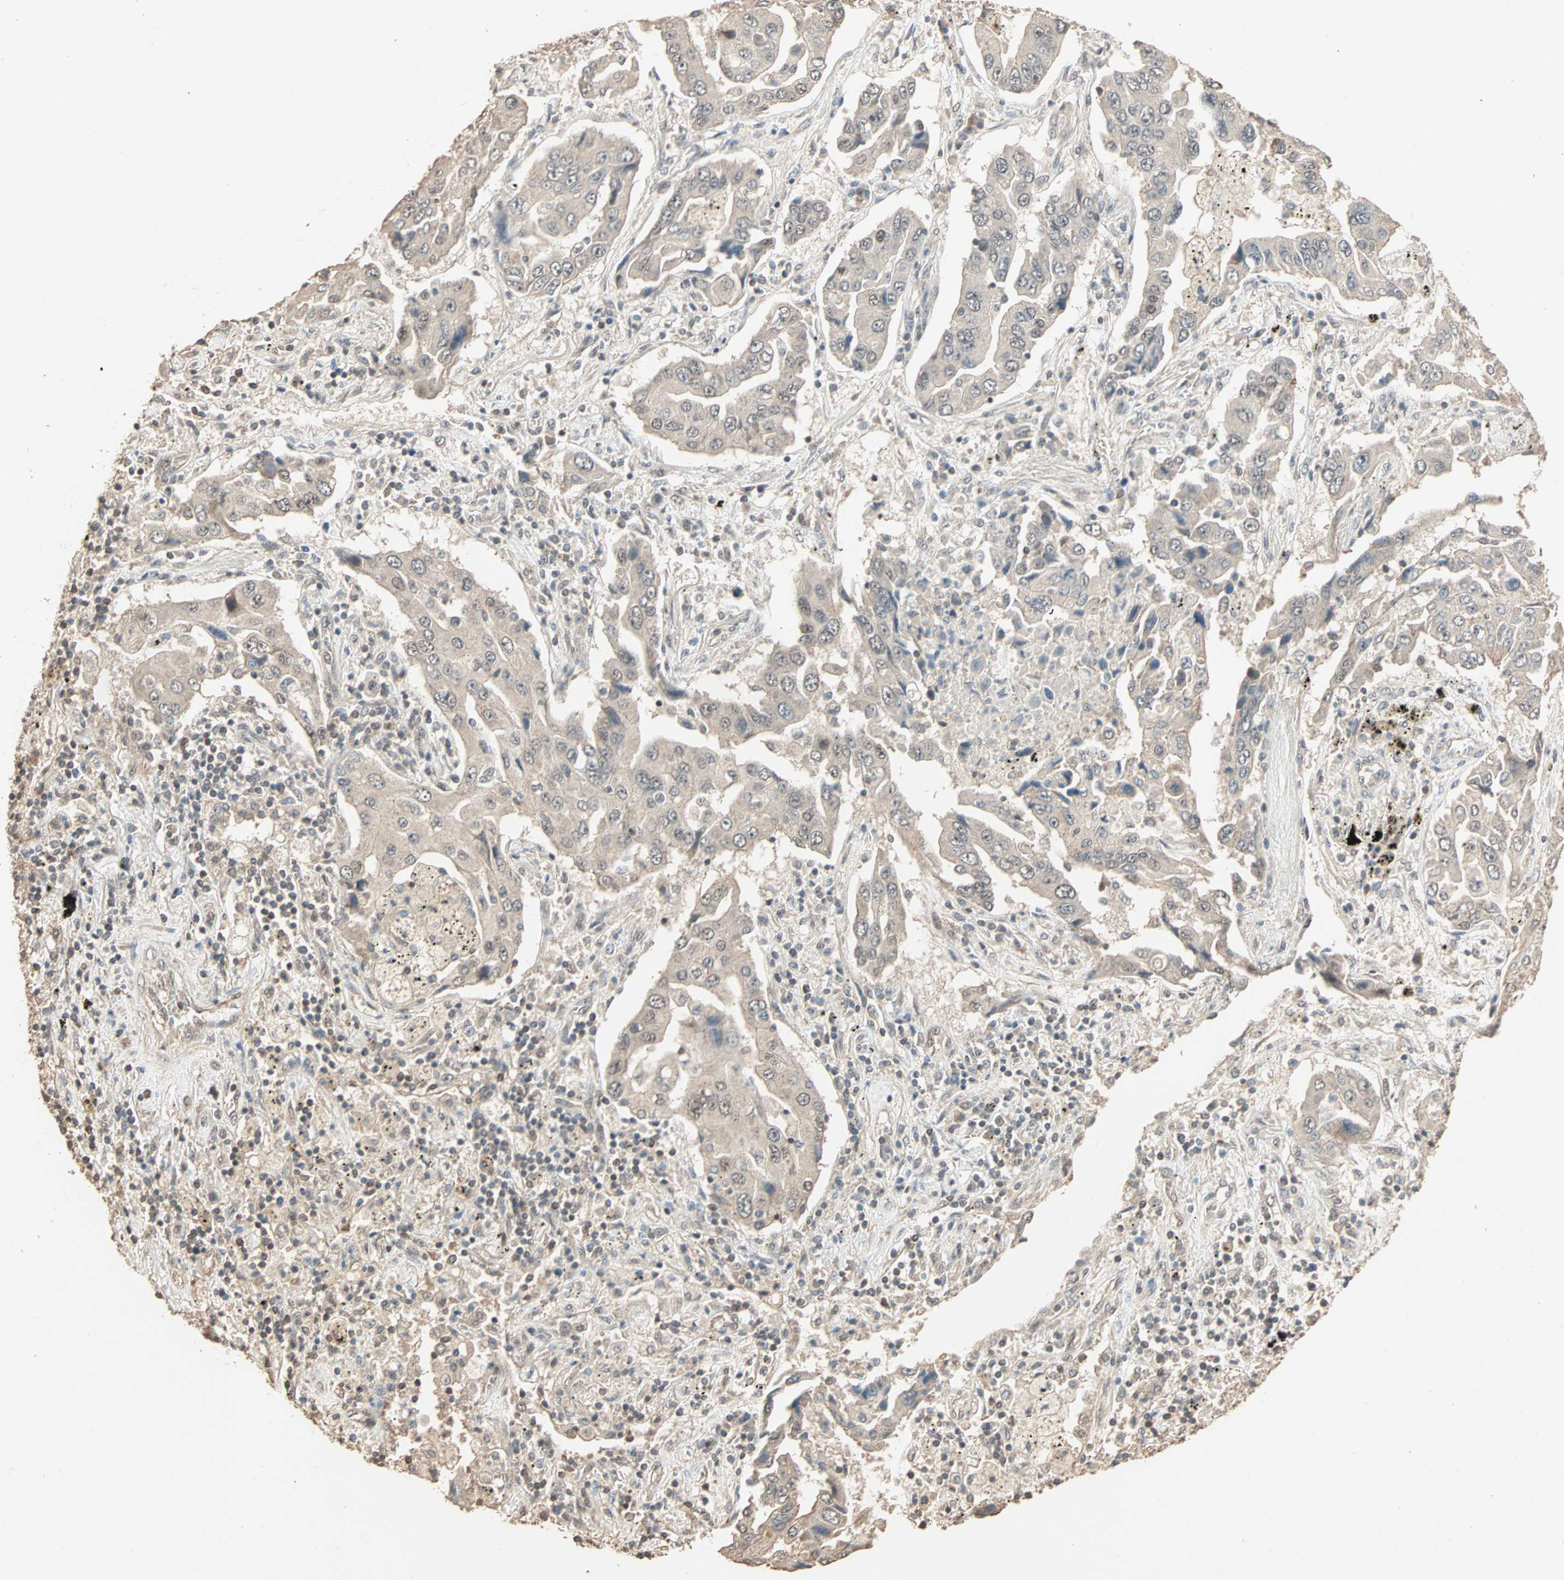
{"staining": {"intensity": "weak", "quantity": ">75%", "location": "cytoplasmic/membranous,nuclear"}, "tissue": "lung cancer", "cell_type": "Tumor cells", "image_type": "cancer", "snomed": [{"axis": "morphology", "description": "Adenocarcinoma, NOS"}, {"axis": "topography", "description": "Lung"}], "caption": "Protein staining of lung adenocarcinoma tissue exhibits weak cytoplasmic/membranous and nuclear positivity in about >75% of tumor cells.", "gene": "ZBTB33", "patient": {"sex": "female", "age": 65}}